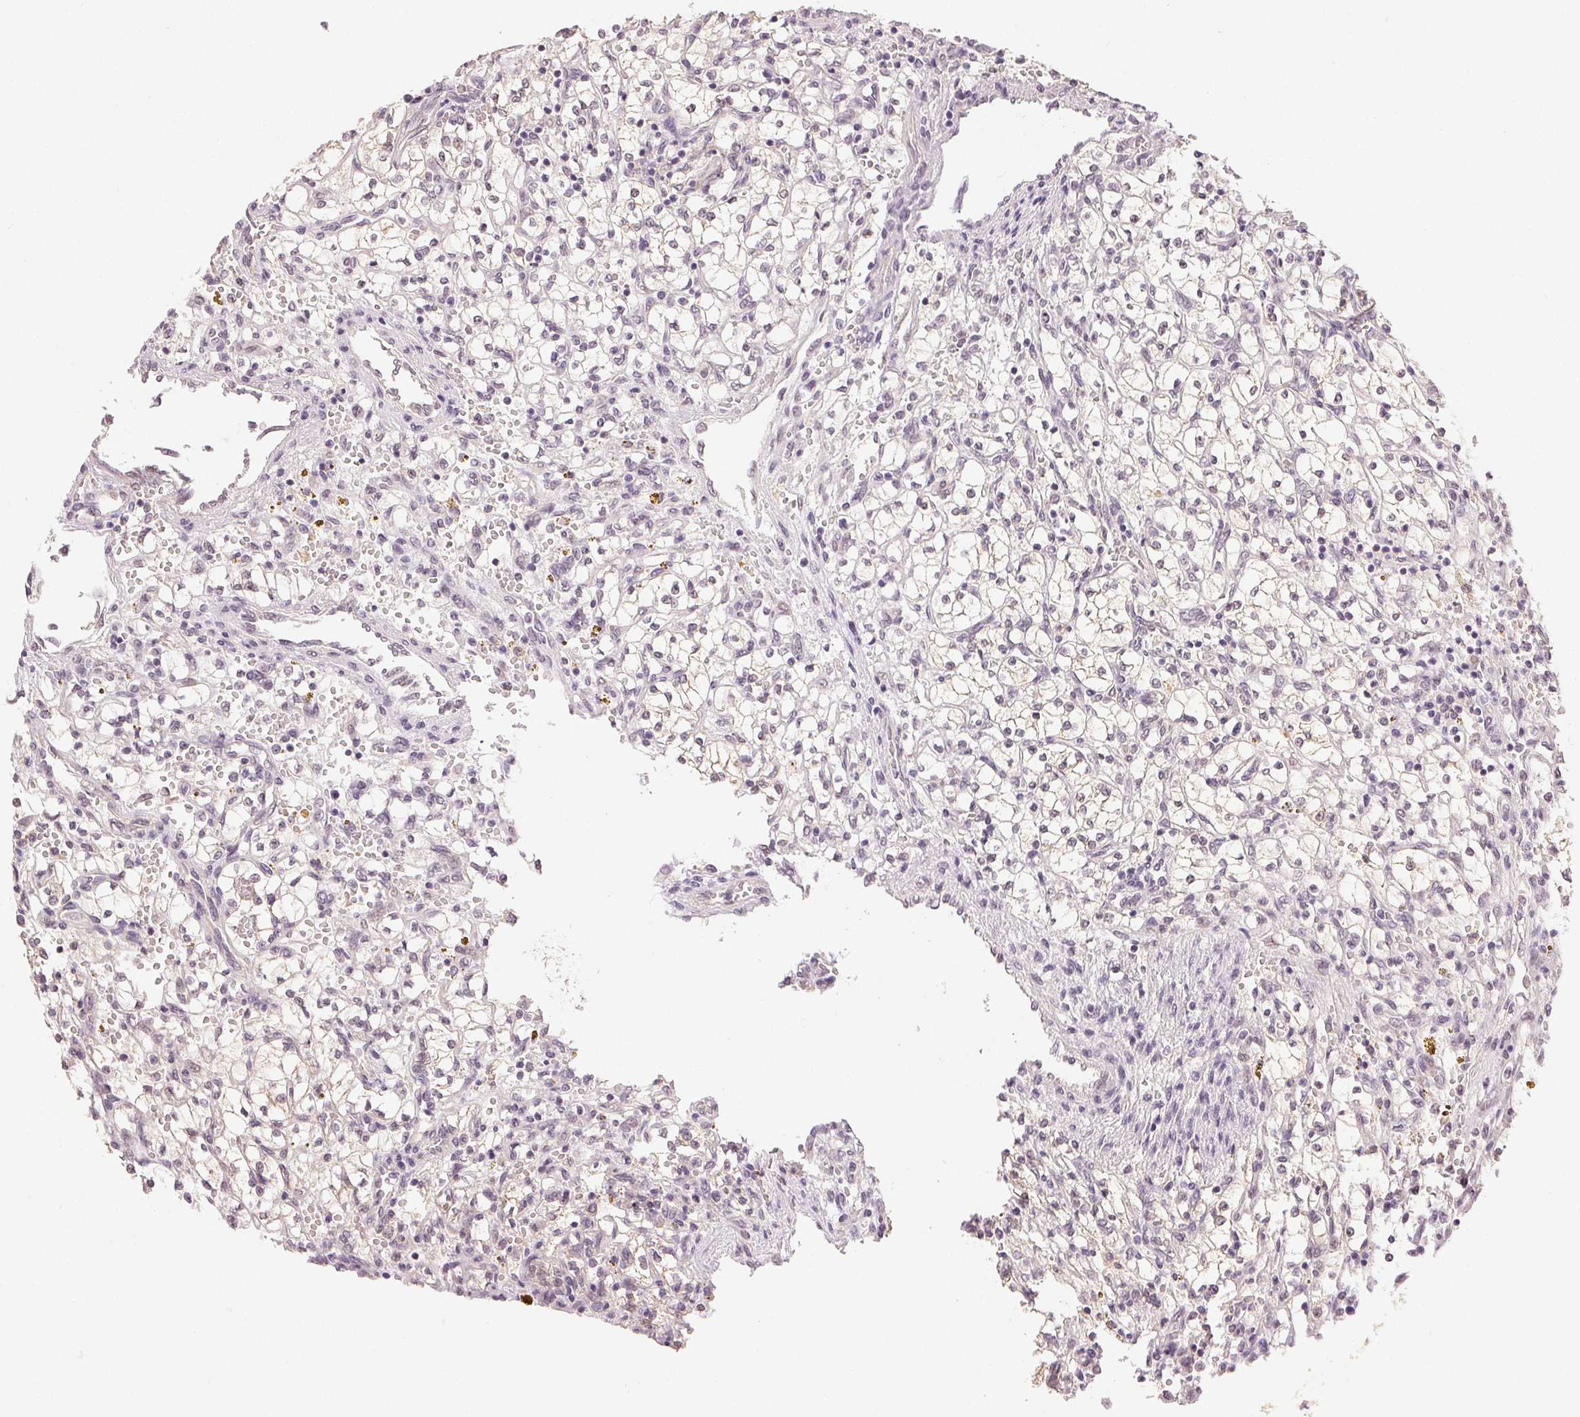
{"staining": {"intensity": "negative", "quantity": "none", "location": "none"}, "tissue": "renal cancer", "cell_type": "Tumor cells", "image_type": "cancer", "snomed": [{"axis": "morphology", "description": "Adenocarcinoma, NOS"}, {"axis": "topography", "description": "Kidney"}], "caption": "Human adenocarcinoma (renal) stained for a protein using immunohistochemistry reveals no expression in tumor cells.", "gene": "PLCB1", "patient": {"sex": "female", "age": 64}}